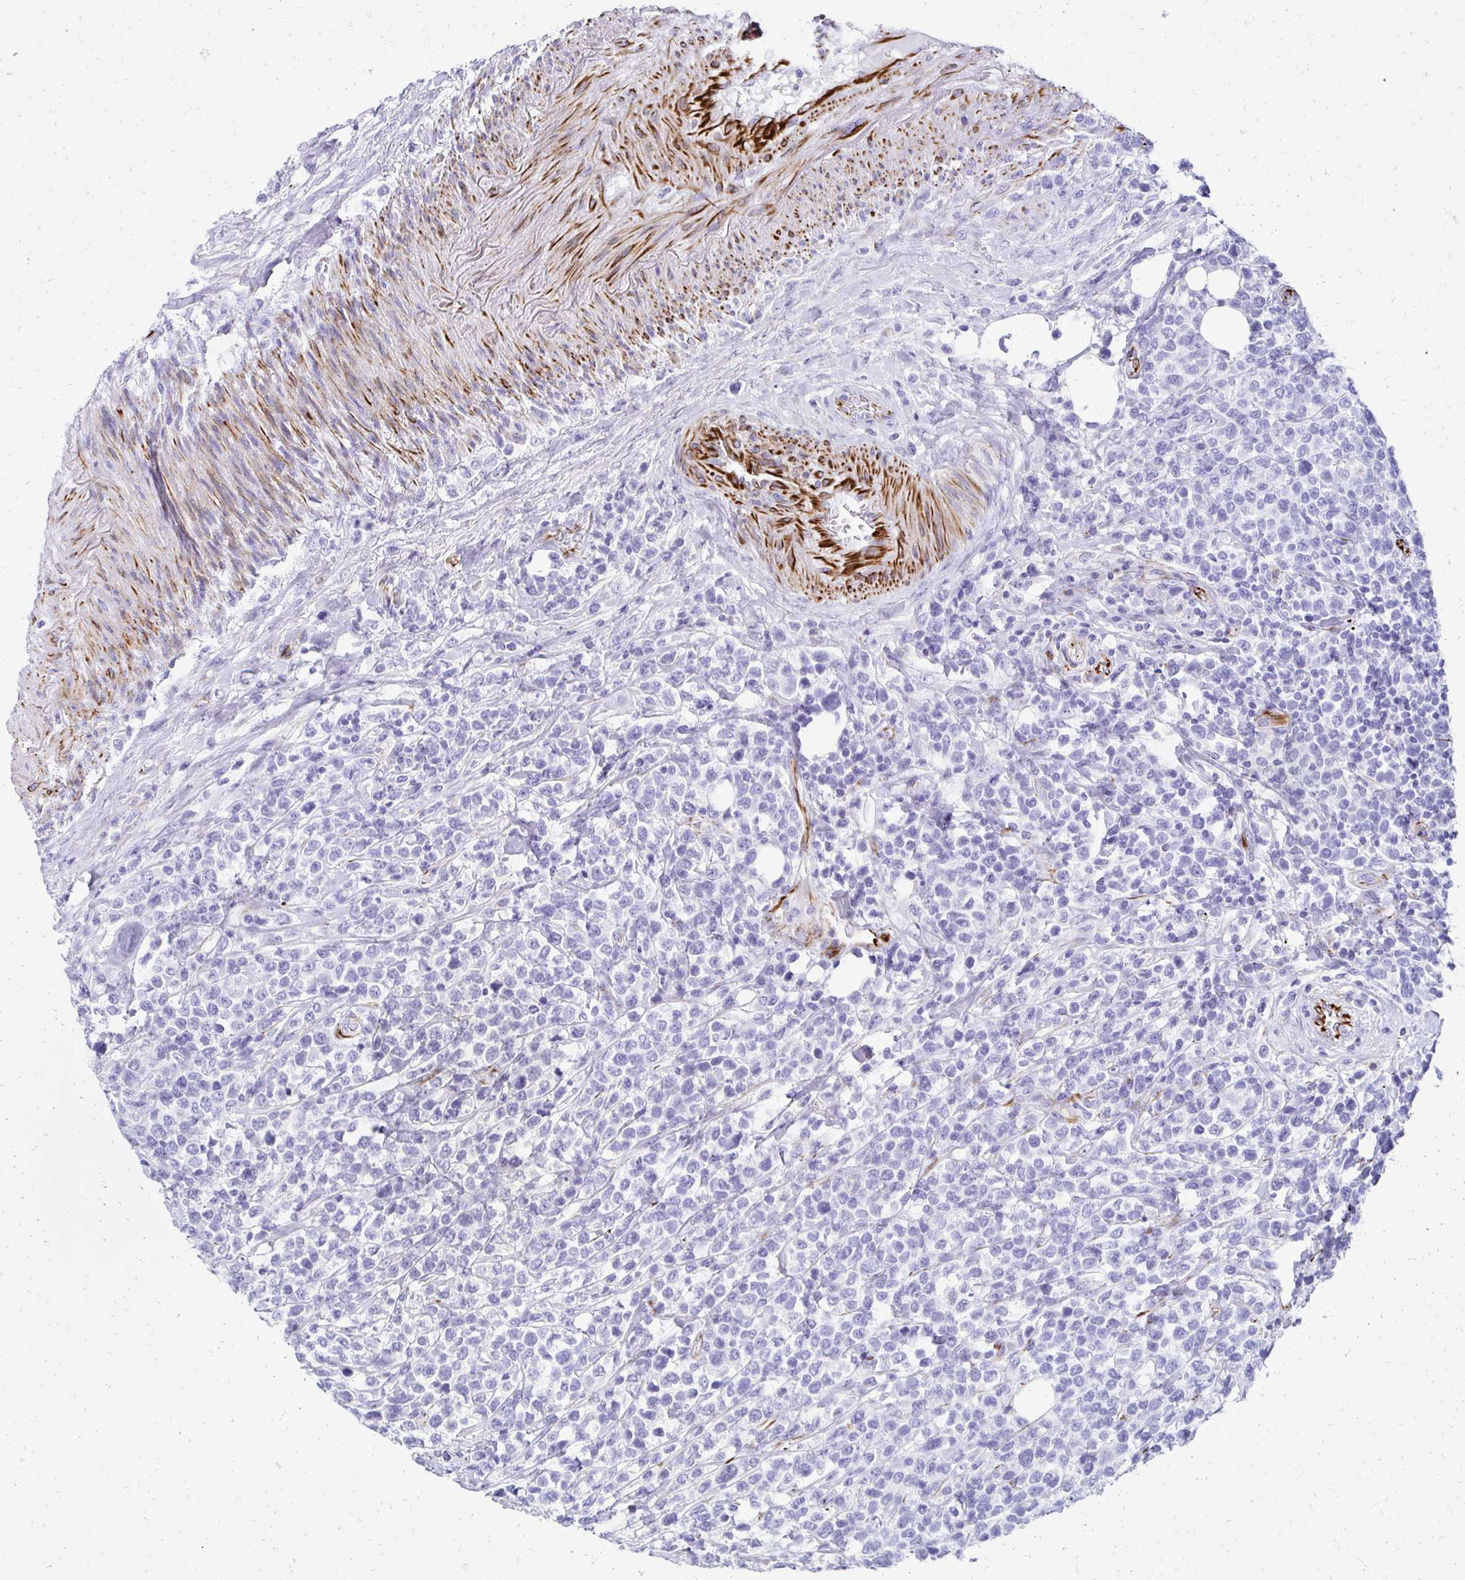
{"staining": {"intensity": "negative", "quantity": "none", "location": "none"}, "tissue": "lymphoma", "cell_type": "Tumor cells", "image_type": "cancer", "snomed": [{"axis": "morphology", "description": "Malignant lymphoma, non-Hodgkin's type, High grade"}, {"axis": "topography", "description": "Soft tissue"}], "caption": "Immunohistochemistry (IHC) image of human high-grade malignant lymphoma, non-Hodgkin's type stained for a protein (brown), which displays no positivity in tumor cells. Brightfield microscopy of immunohistochemistry stained with DAB (brown) and hematoxylin (blue), captured at high magnification.", "gene": "TMEM54", "patient": {"sex": "female", "age": 56}}